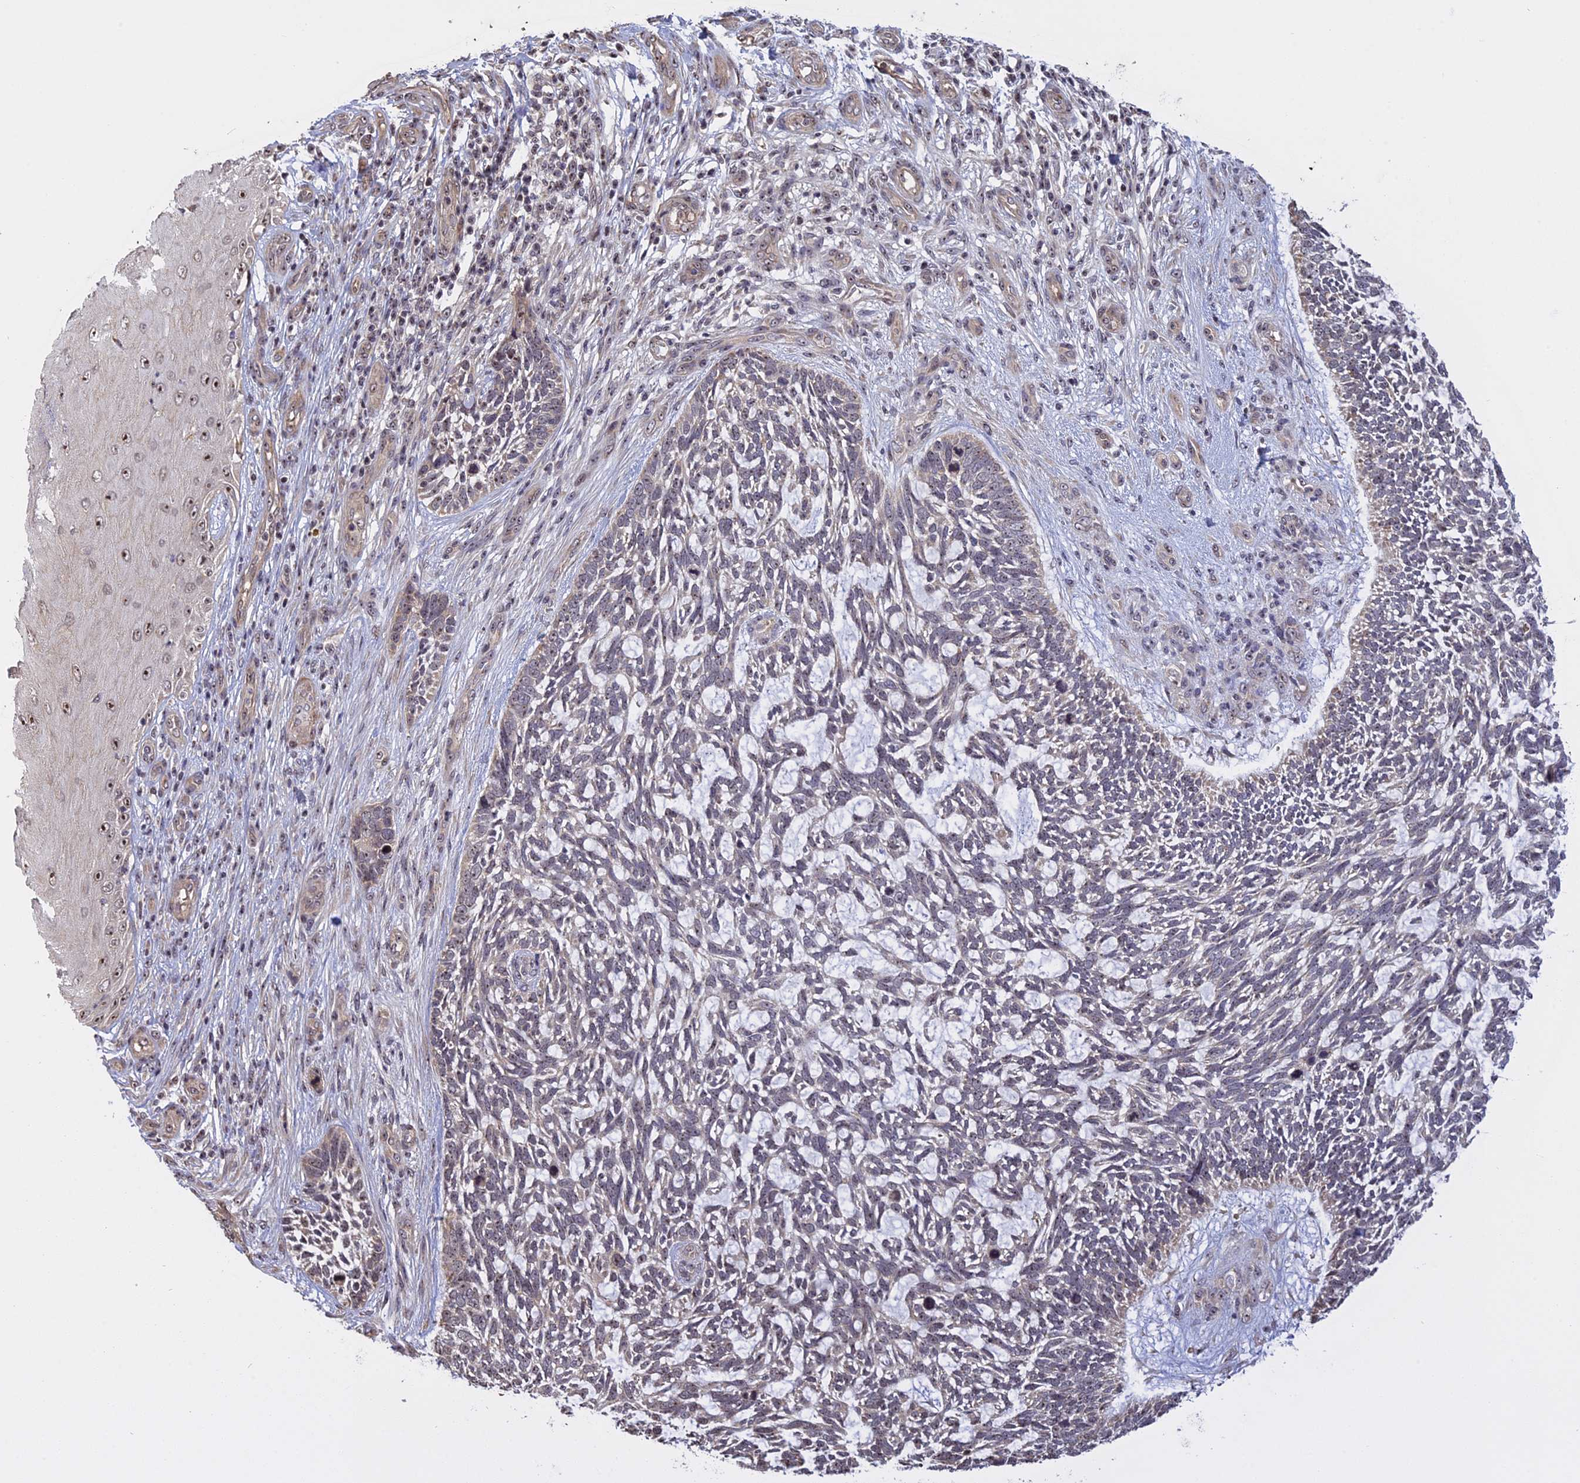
{"staining": {"intensity": "negative", "quantity": "none", "location": "none"}, "tissue": "skin cancer", "cell_type": "Tumor cells", "image_type": "cancer", "snomed": [{"axis": "morphology", "description": "Basal cell carcinoma"}, {"axis": "topography", "description": "Skin"}], "caption": "Photomicrograph shows no significant protein positivity in tumor cells of skin cancer (basal cell carcinoma).", "gene": "MGA", "patient": {"sex": "male", "age": 88}}